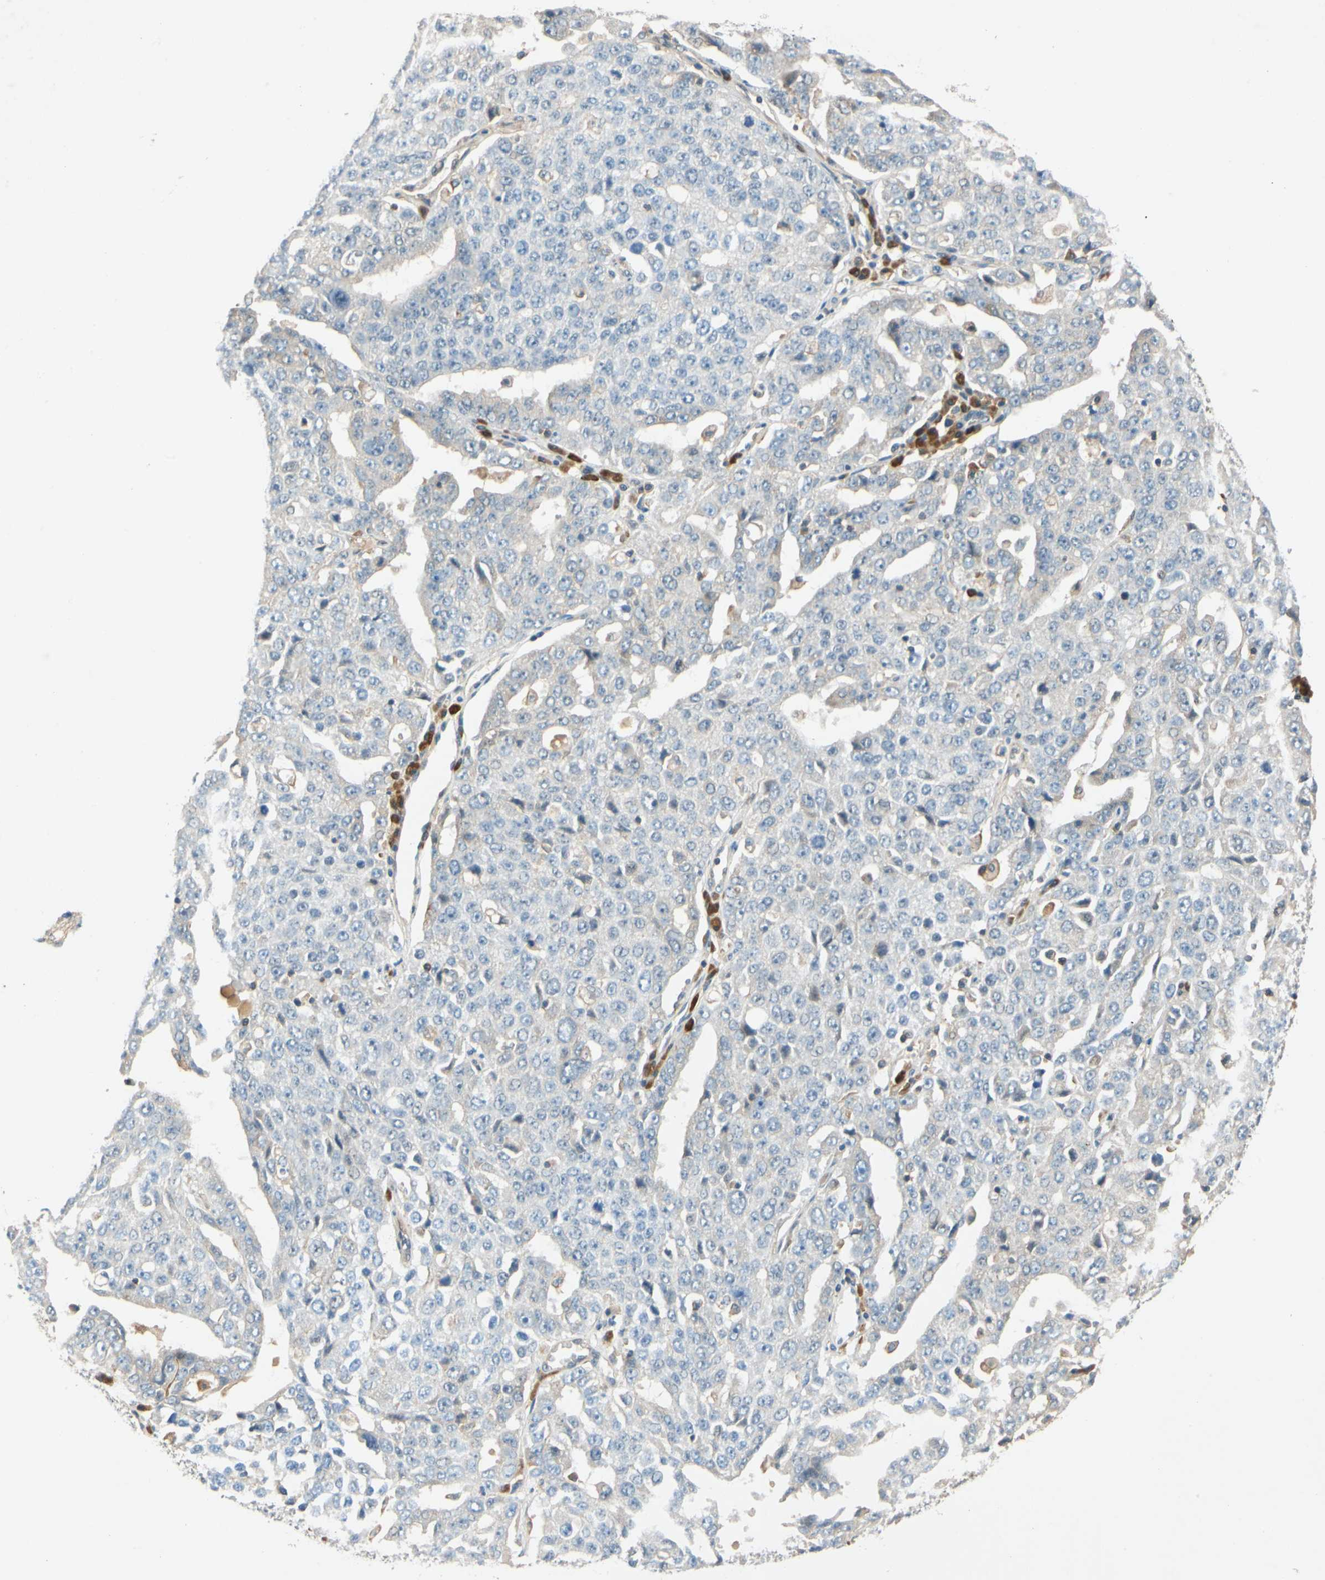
{"staining": {"intensity": "weak", "quantity": "25%-75%", "location": "cytoplasmic/membranous"}, "tissue": "ovarian cancer", "cell_type": "Tumor cells", "image_type": "cancer", "snomed": [{"axis": "morphology", "description": "Carcinoma, endometroid"}, {"axis": "topography", "description": "Ovary"}], "caption": "IHC (DAB) staining of ovarian endometroid carcinoma shows weak cytoplasmic/membranous protein expression in about 25%-75% of tumor cells.", "gene": "WIPI1", "patient": {"sex": "female", "age": 62}}